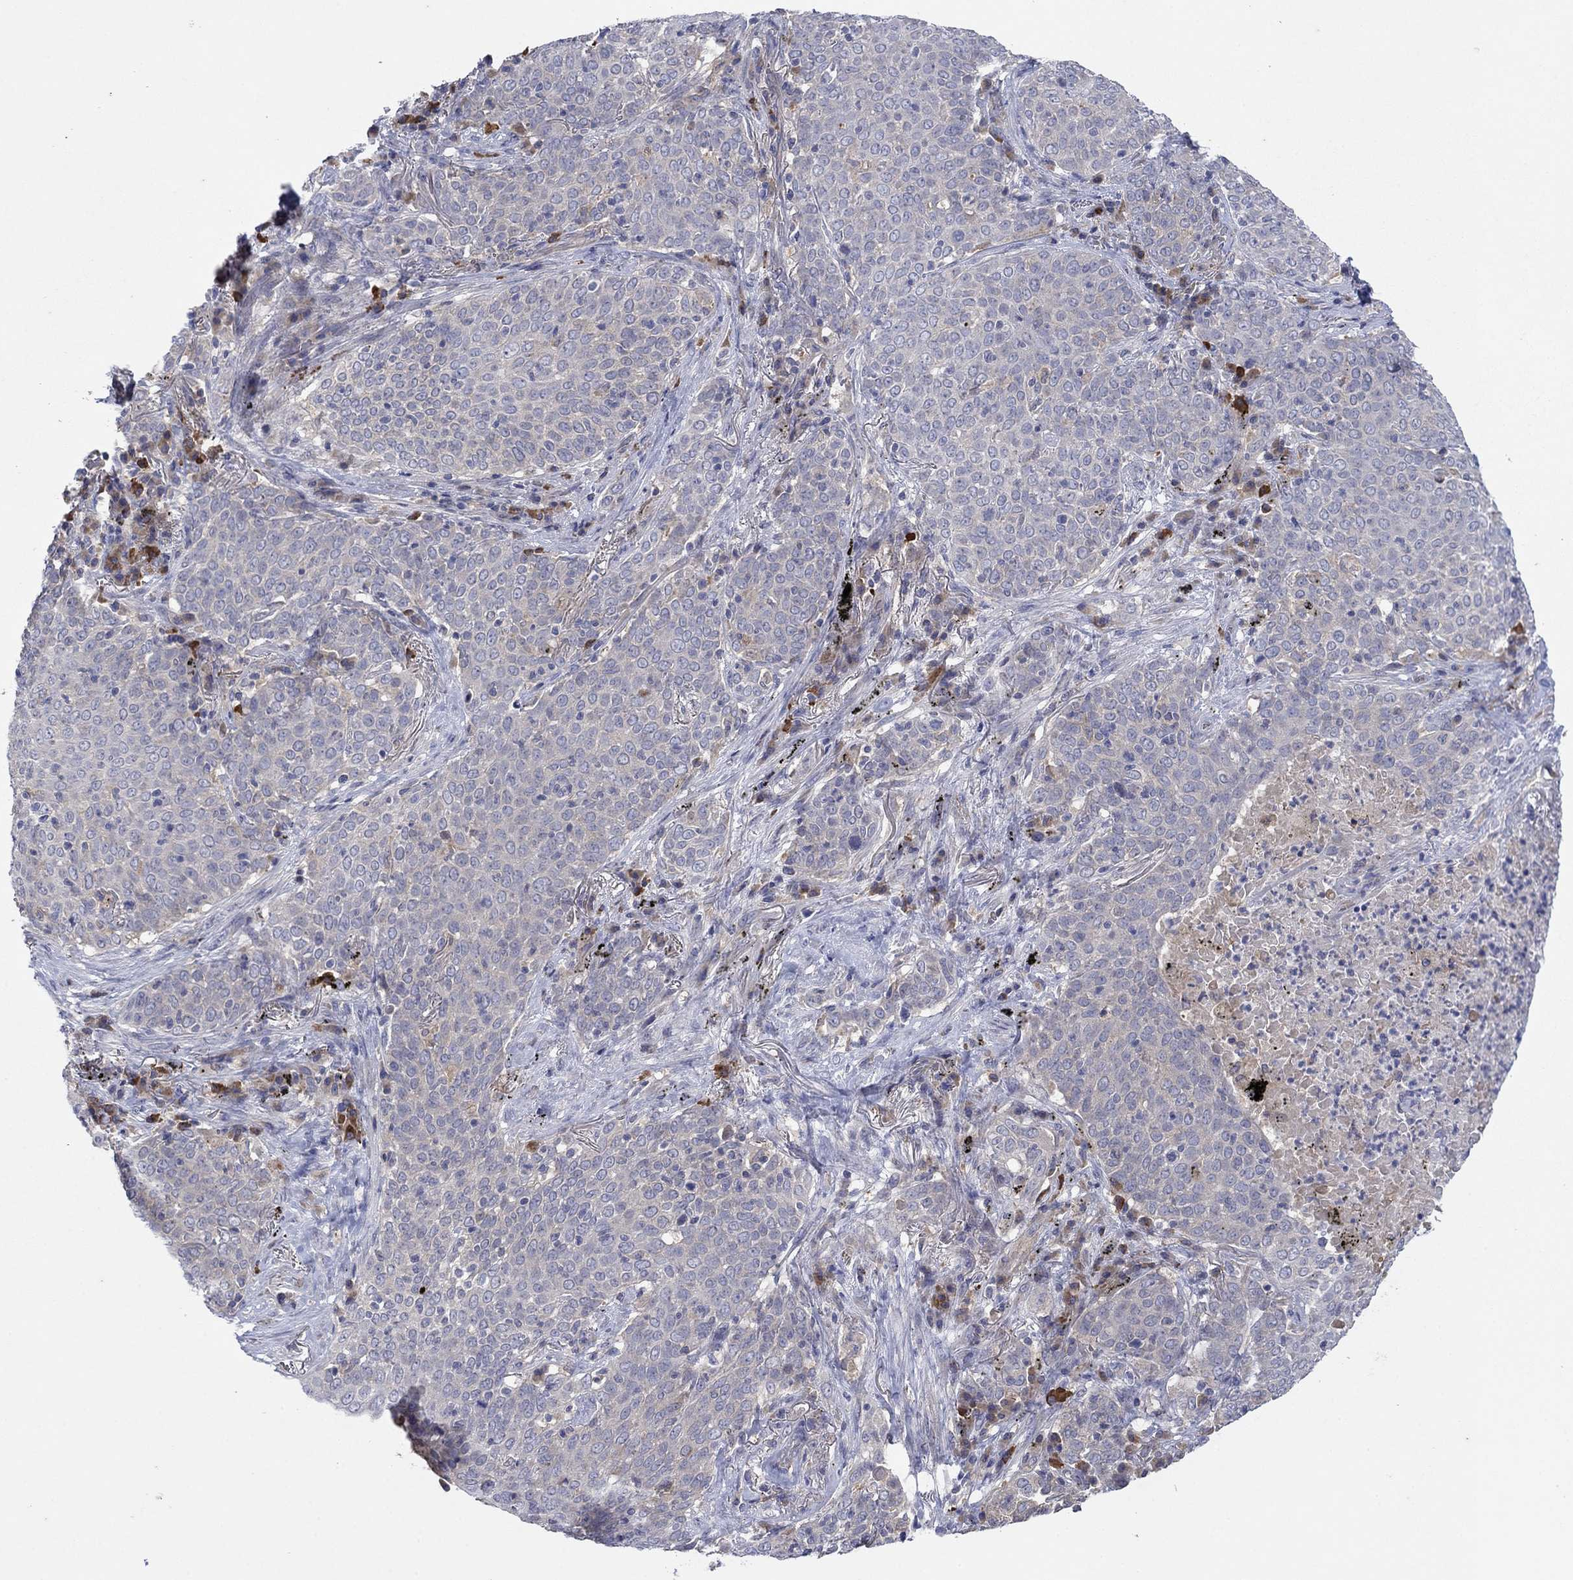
{"staining": {"intensity": "negative", "quantity": "none", "location": "none"}, "tissue": "lung cancer", "cell_type": "Tumor cells", "image_type": "cancer", "snomed": [{"axis": "morphology", "description": "Squamous cell carcinoma, NOS"}, {"axis": "topography", "description": "Lung"}], "caption": "Immunohistochemistry (IHC) of human squamous cell carcinoma (lung) shows no positivity in tumor cells.", "gene": "PLCL2", "patient": {"sex": "male", "age": 82}}